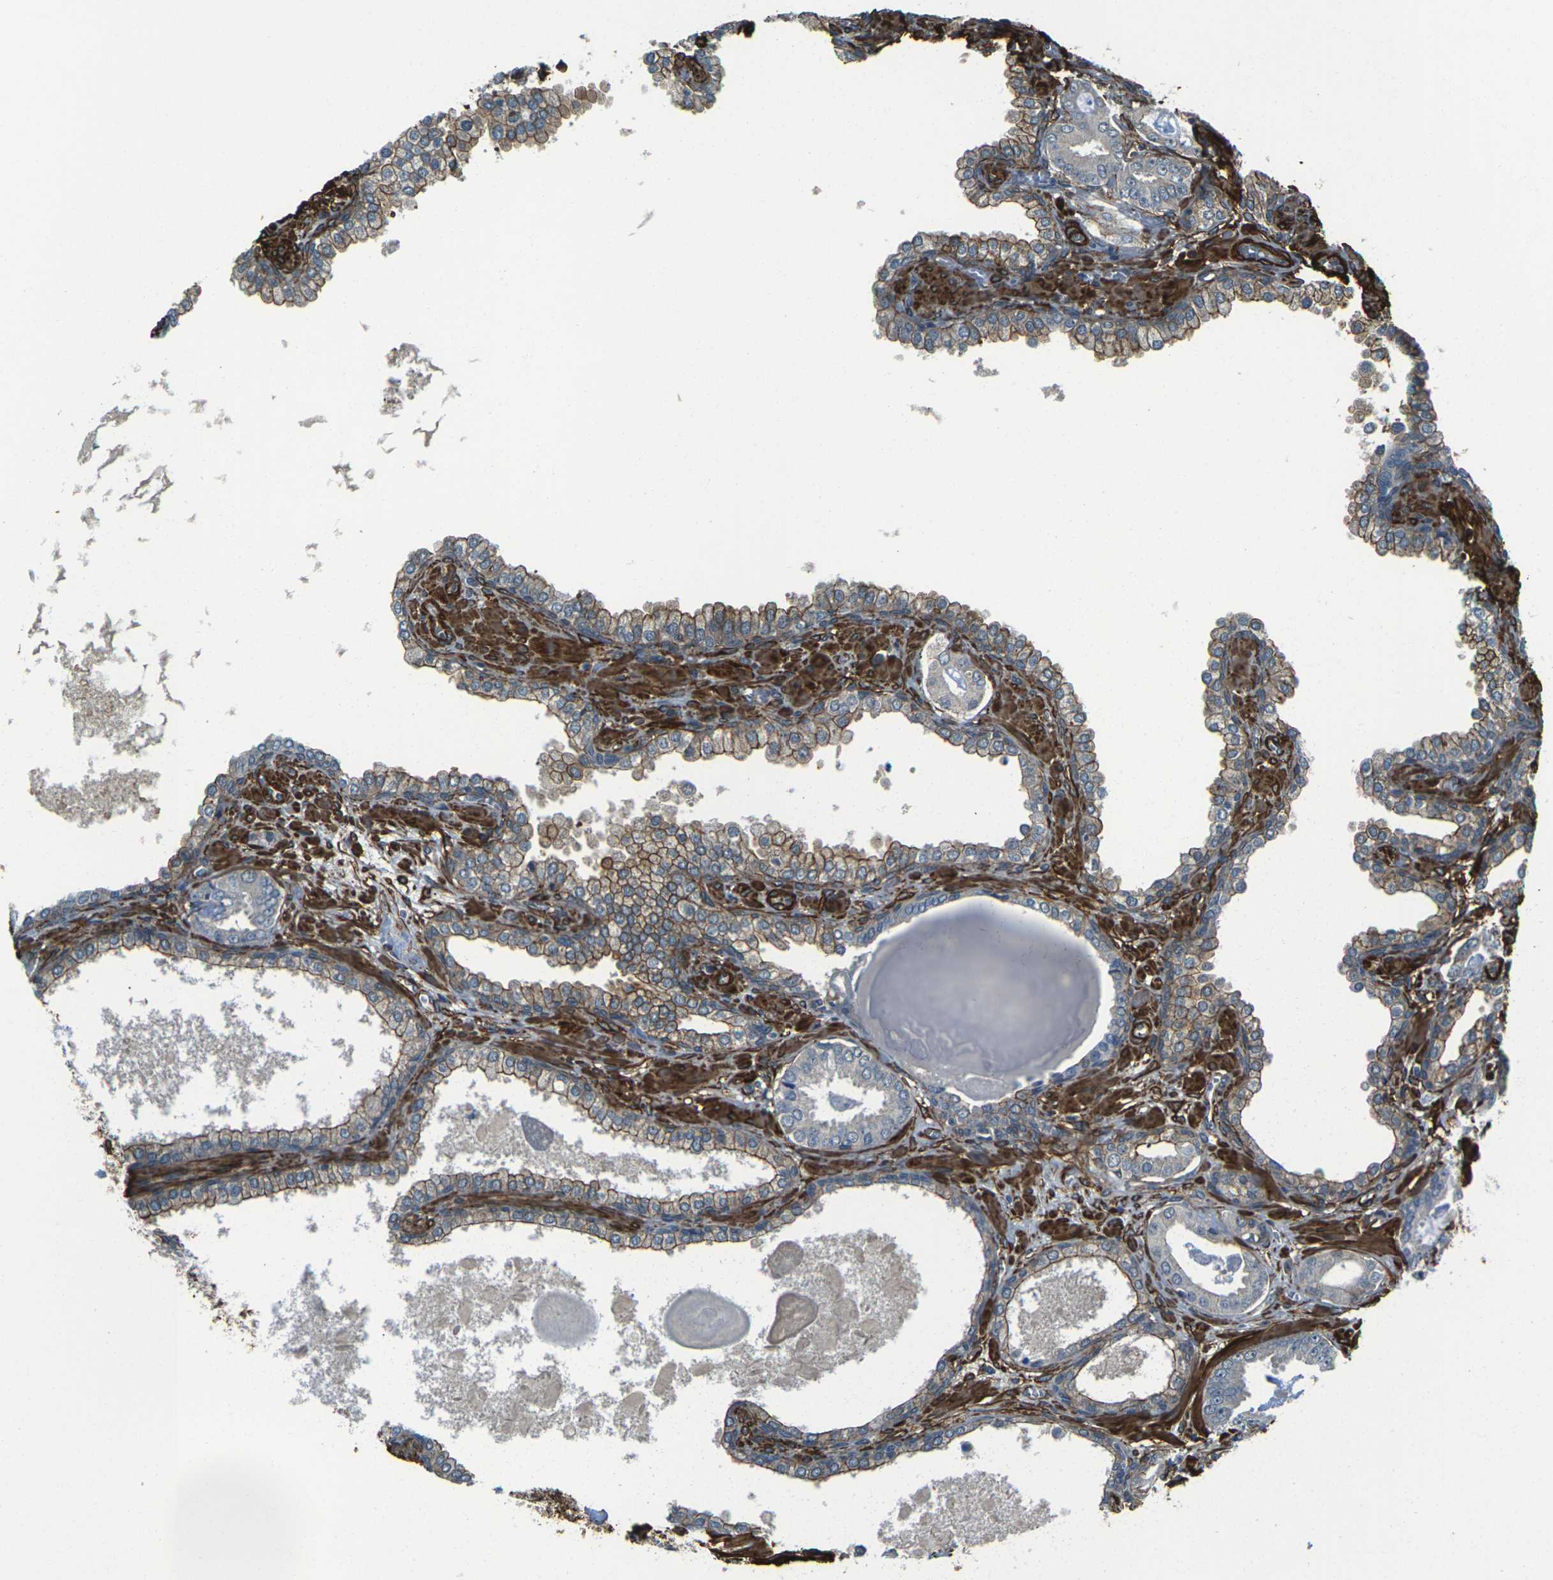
{"staining": {"intensity": "negative", "quantity": "none", "location": "none"}, "tissue": "prostate cancer", "cell_type": "Tumor cells", "image_type": "cancer", "snomed": [{"axis": "morphology", "description": "Adenocarcinoma, Low grade"}, {"axis": "topography", "description": "Prostate"}], "caption": "The micrograph exhibits no staining of tumor cells in prostate adenocarcinoma (low-grade). Brightfield microscopy of IHC stained with DAB (3,3'-diaminobenzidine) (brown) and hematoxylin (blue), captured at high magnification.", "gene": "GRAMD1C", "patient": {"sex": "male", "age": 53}}